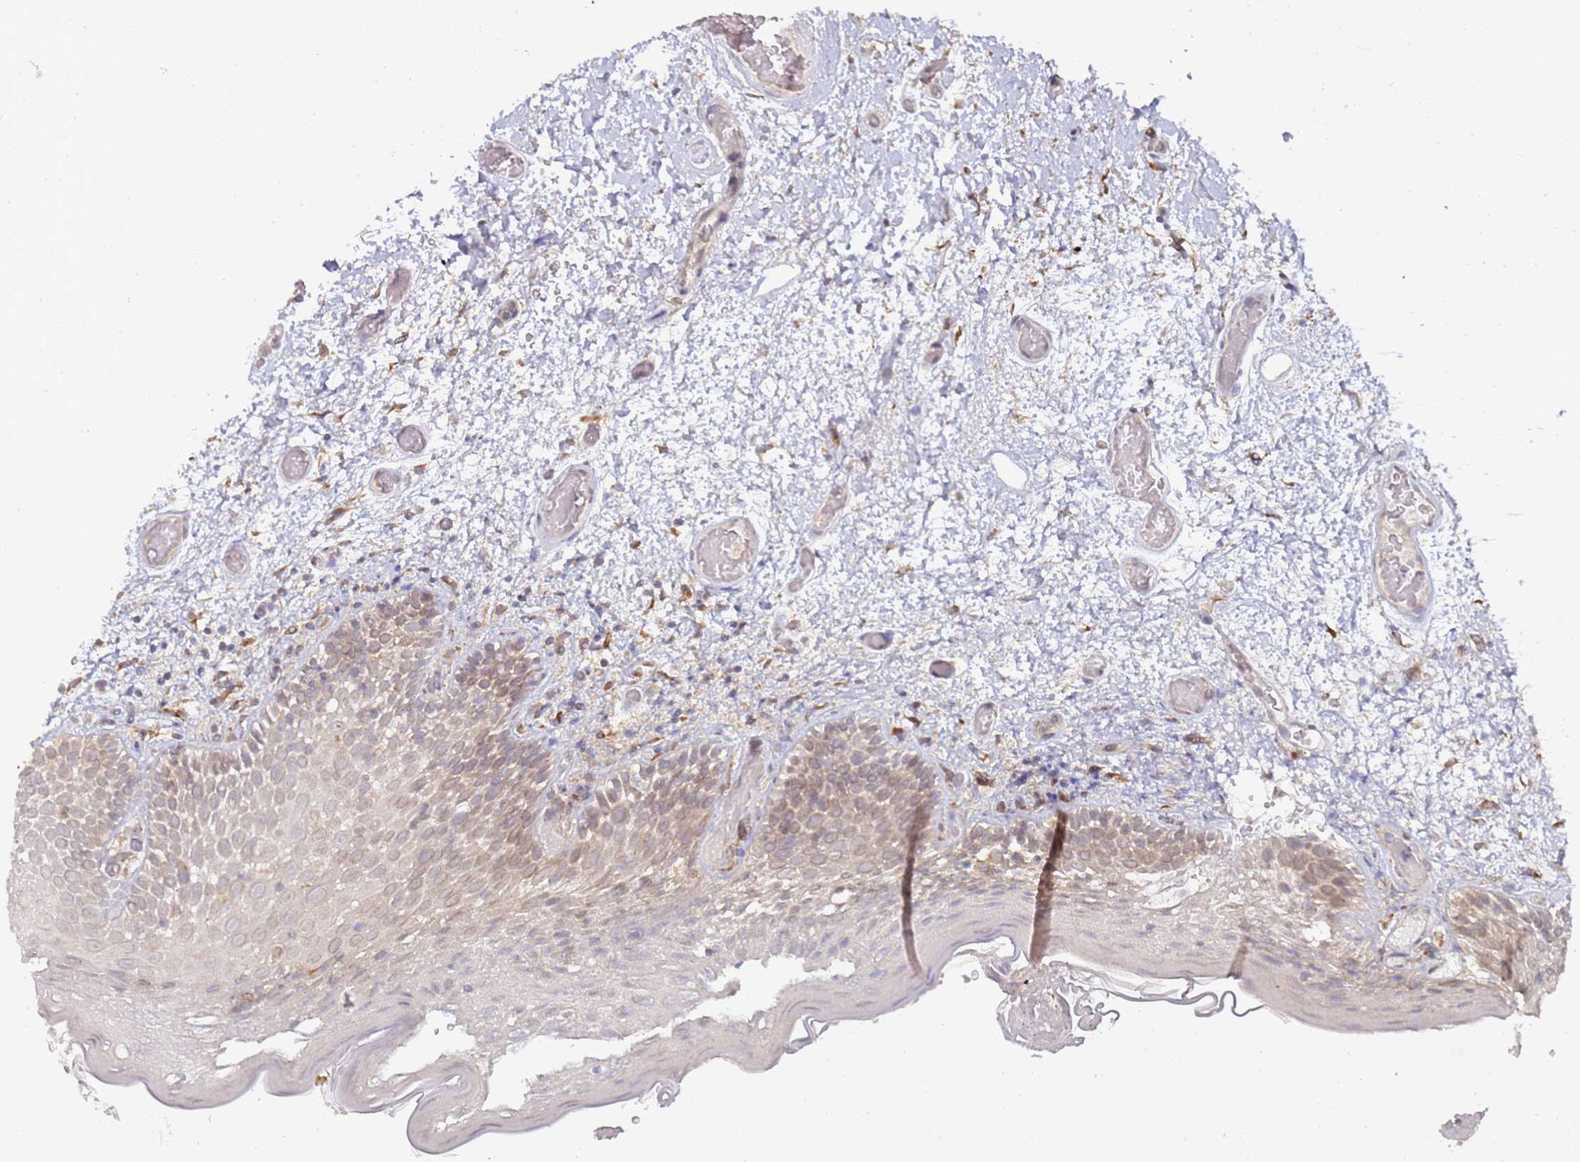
{"staining": {"intensity": "weak", "quantity": "25%-75%", "location": "cytoplasmic/membranous"}, "tissue": "oral mucosa", "cell_type": "Squamous epithelial cells", "image_type": "normal", "snomed": [{"axis": "morphology", "description": "Normal tissue, NOS"}, {"axis": "morphology", "description": "Squamous cell carcinoma, NOS"}, {"axis": "topography", "description": "Oral tissue"}, {"axis": "topography", "description": "Tounge, NOS"}, {"axis": "topography", "description": "Head-Neck"}], "caption": "IHC image of normal human oral mucosa stained for a protein (brown), which displays low levels of weak cytoplasmic/membranous expression in approximately 25%-75% of squamous epithelial cells.", "gene": "VRK2", "patient": {"sex": "male", "age": 76}}